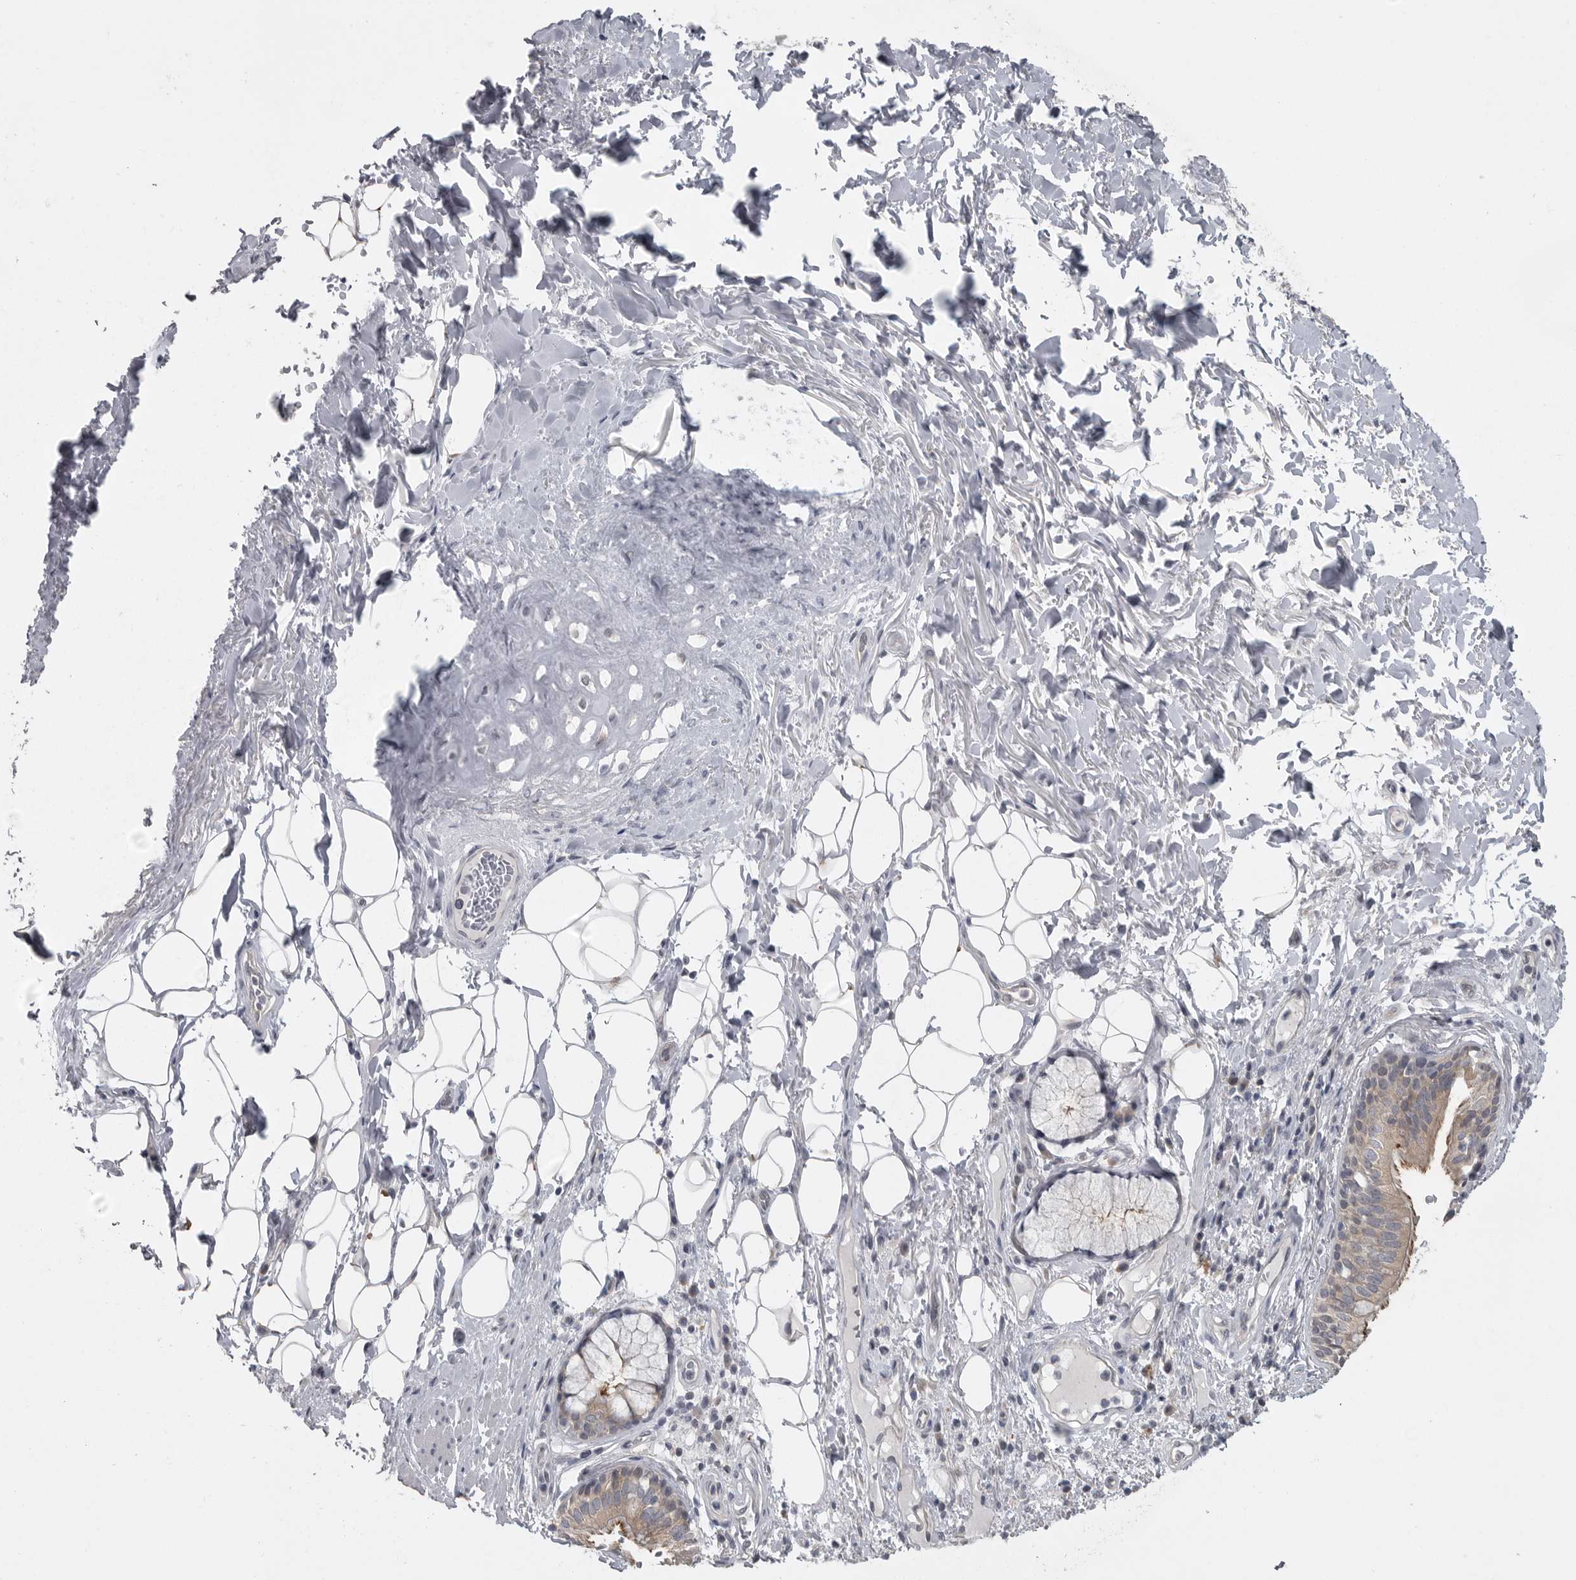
{"staining": {"intensity": "moderate", "quantity": "25%-75%", "location": "cytoplasmic/membranous"}, "tissue": "bronchus", "cell_type": "Respiratory epithelial cells", "image_type": "normal", "snomed": [{"axis": "morphology", "description": "Normal tissue, NOS"}, {"axis": "topography", "description": "Cartilage tissue"}], "caption": "Immunohistochemistry (IHC) of benign bronchus exhibits medium levels of moderate cytoplasmic/membranous expression in approximately 25%-75% of respiratory epithelial cells.", "gene": "PHF13", "patient": {"sex": "female", "age": 63}}